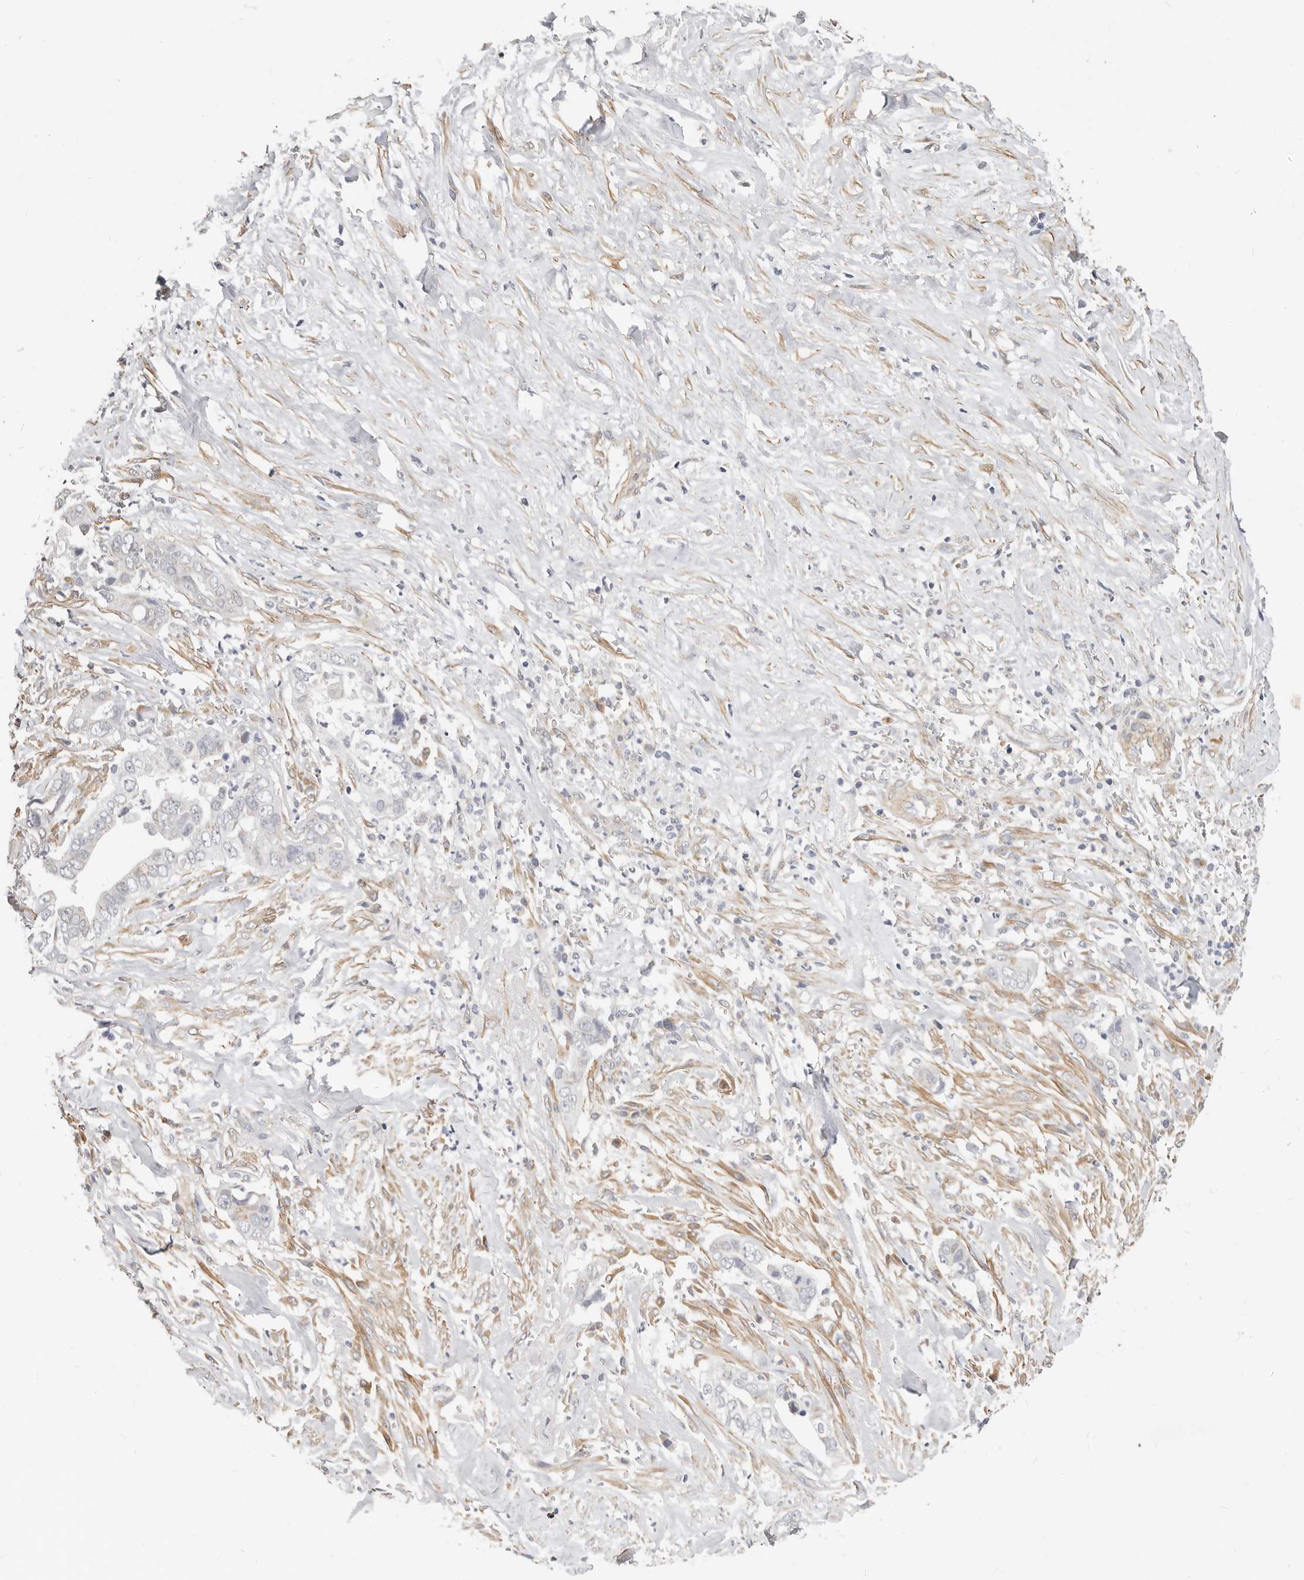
{"staining": {"intensity": "weak", "quantity": "<25%", "location": "cytoplasmic/membranous"}, "tissue": "liver cancer", "cell_type": "Tumor cells", "image_type": "cancer", "snomed": [{"axis": "morphology", "description": "Cholangiocarcinoma"}, {"axis": "topography", "description": "Liver"}], "caption": "IHC of liver cancer shows no staining in tumor cells.", "gene": "RABAC1", "patient": {"sex": "female", "age": 79}}